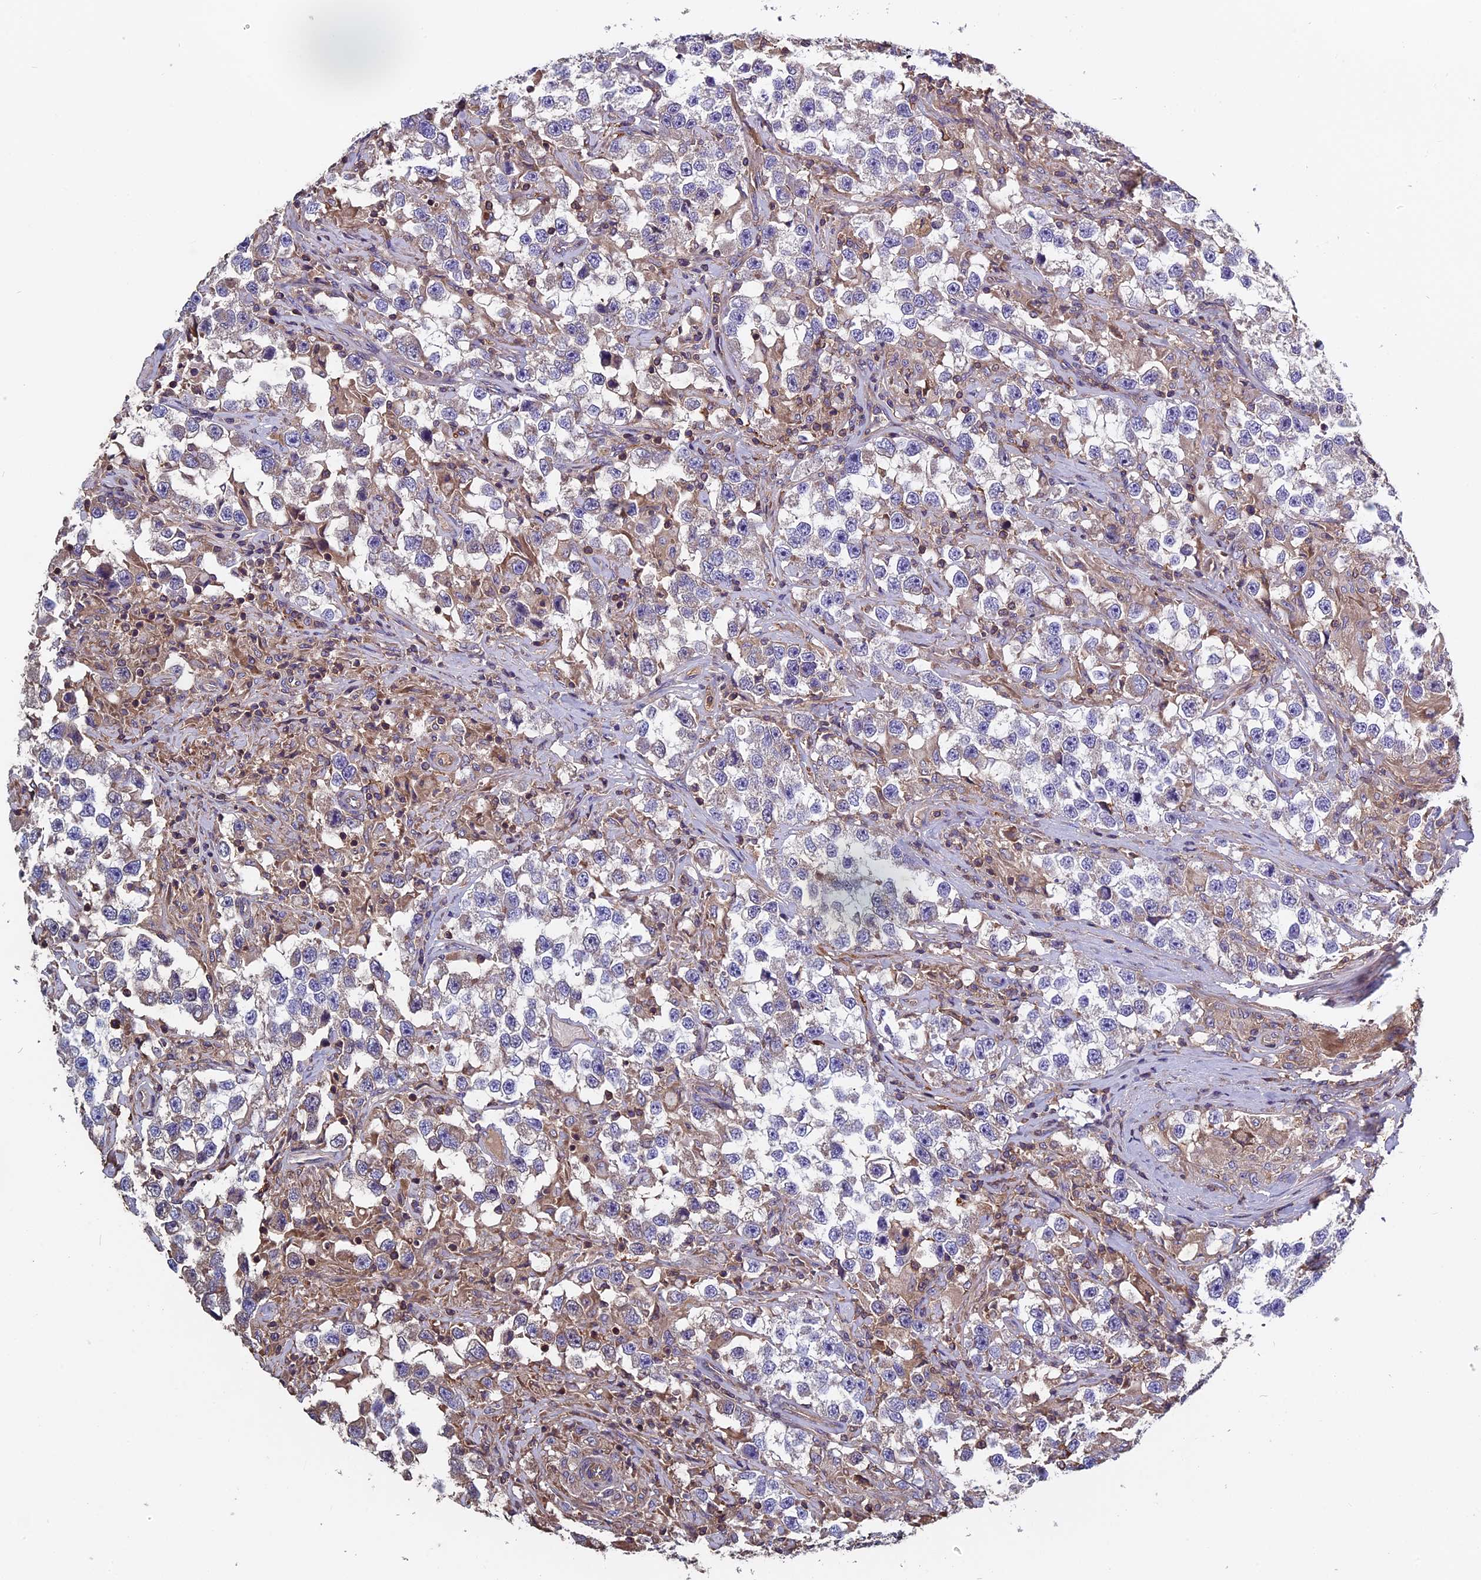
{"staining": {"intensity": "negative", "quantity": "none", "location": "none"}, "tissue": "testis cancer", "cell_type": "Tumor cells", "image_type": "cancer", "snomed": [{"axis": "morphology", "description": "Seminoma, NOS"}, {"axis": "topography", "description": "Testis"}], "caption": "A histopathology image of human seminoma (testis) is negative for staining in tumor cells. (Immunohistochemistry, brightfield microscopy, high magnification).", "gene": "CCDC153", "patient": {"sex": "male", "age": 46}}